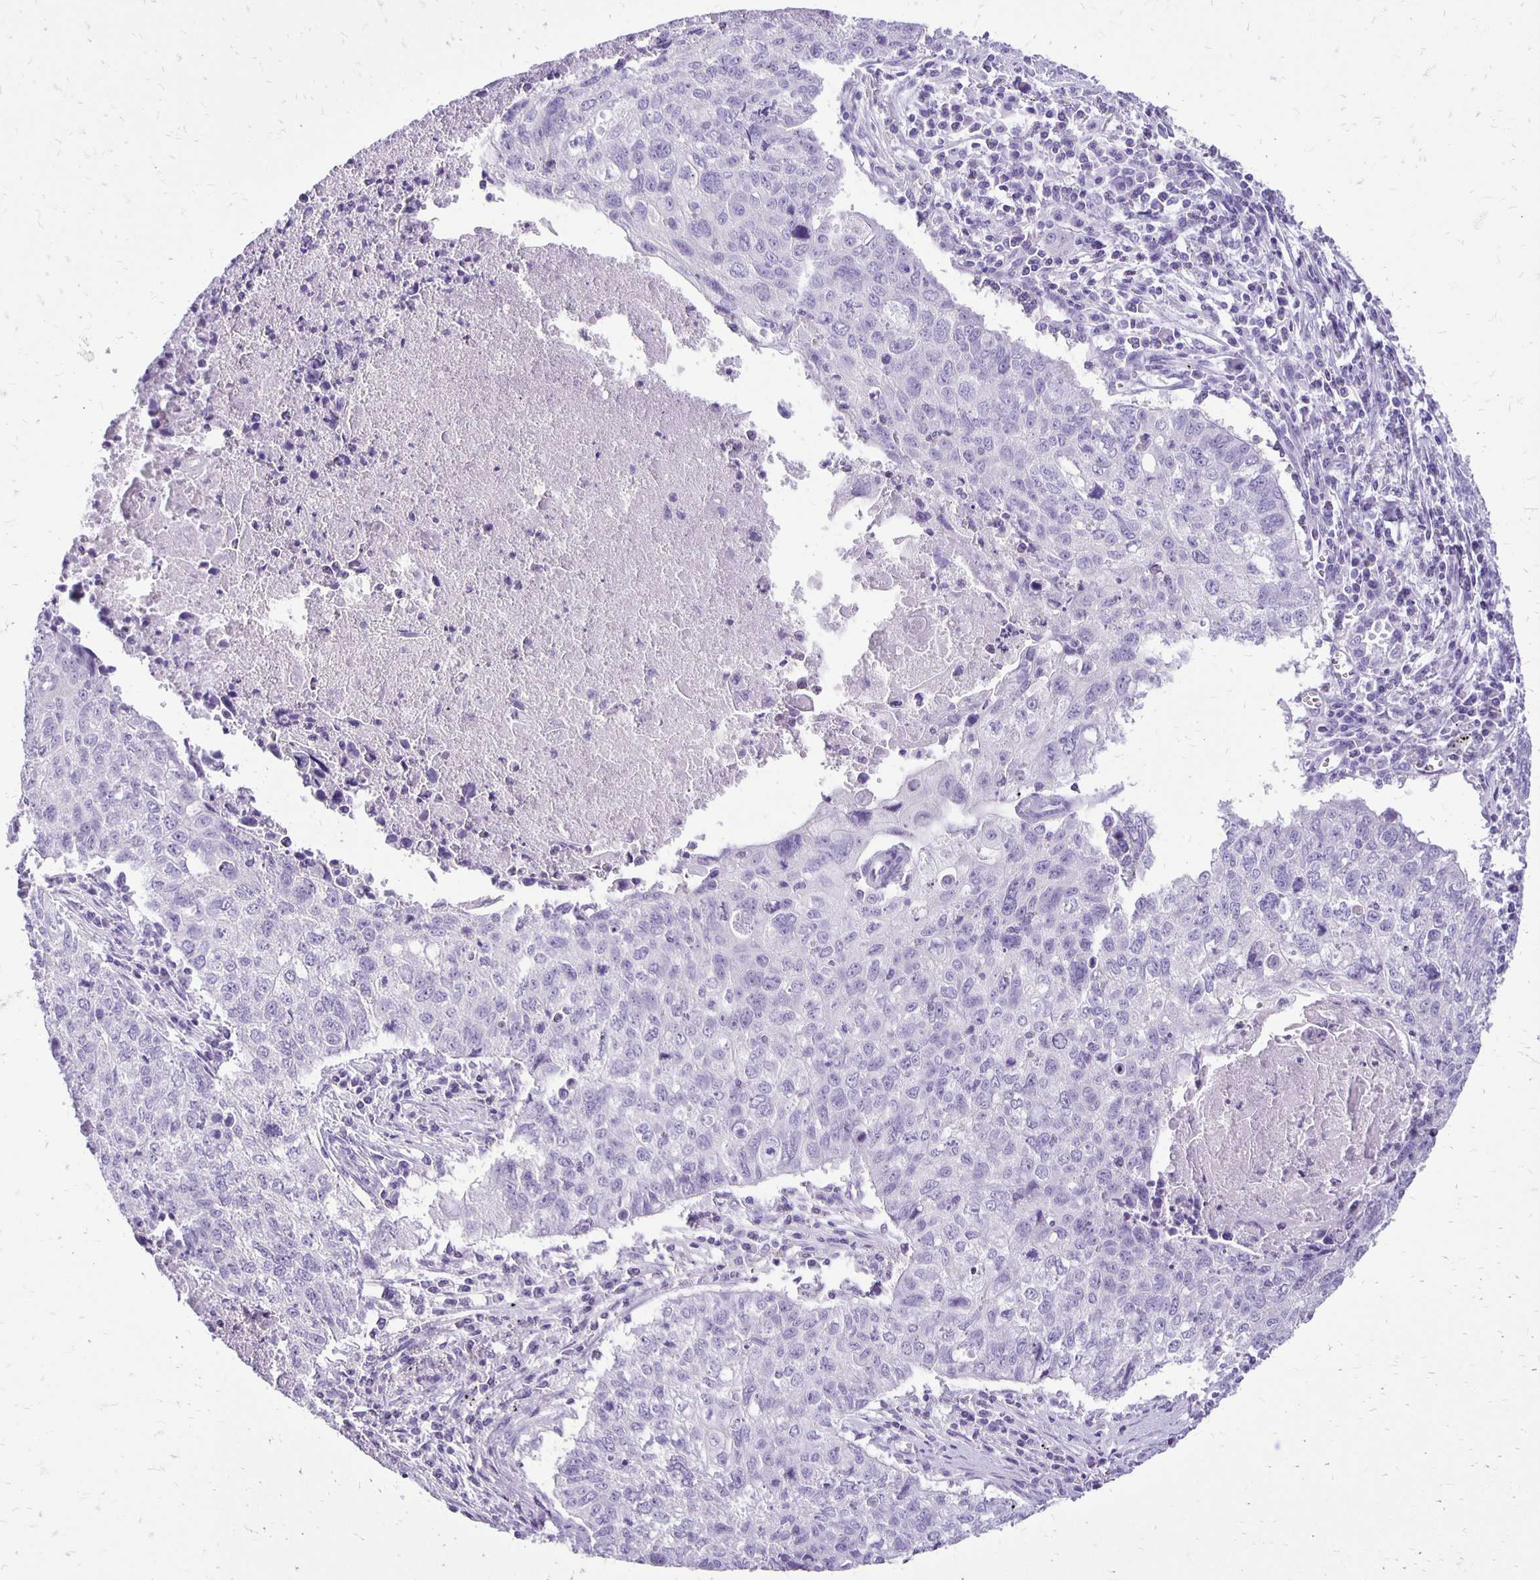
{"staining": {"intensity": "negative", "quantity": "none", "location": "none"}, "tissue": "lung cancer", "cell_type": "Tumor cells", "image_type": "cancer", "snomed": [{"axis": "morphology", "description": "Normal morphology"}, {"axis": "morphology", "description": "Aneuploidy"}, {"axis": "morphology", "description": "Squamous cell carcinoma, NOS"}, {"axis": "topography", "description": "Lymph node"}, {"axis": "topography", "description": "Lung"}], "caption": "The image demonstrates no significant positivity in tumor cells of lung cancer (squamous cell carcinoma). The staining was performed using DAB (3,3'-diaminobenzidine) to visualize the protein expression in brown, while the nuclei were stained in blue with hematoxylin (Magnification: 20x).", "gene": "ANKRD45", "patient": {"sex": "female", "age": 76}}